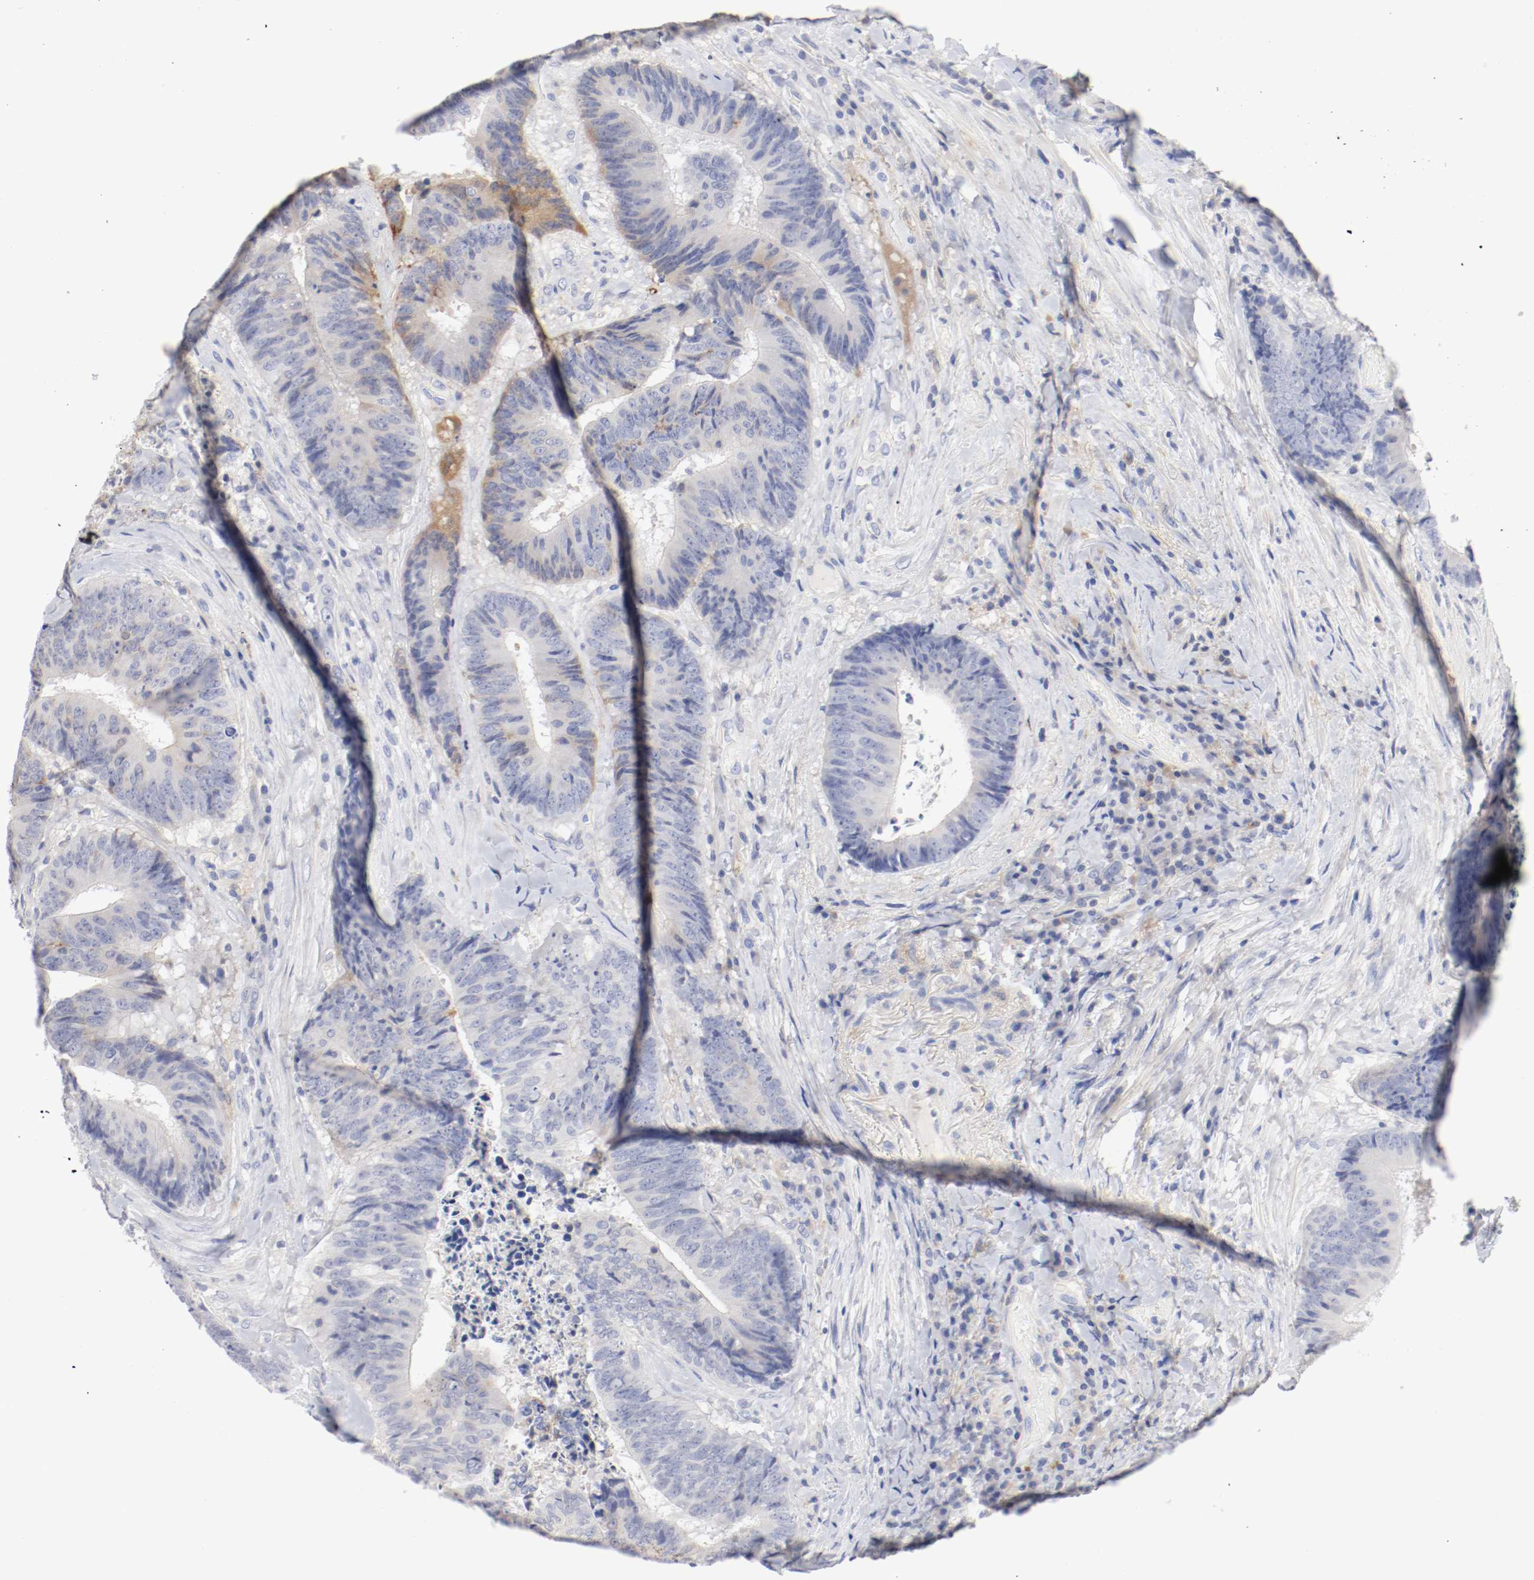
{"staining": {"intensity": "moderate", "quantity": "<25%", "location": "cytoplasmic/membranous"}, "tissue": "colorectal cancer", "cell_type": "Tumor cells", "image_type": "cancer", "snomed": [{"axis": "morphology", "description": "Adenocarcinoma, NOS"}, {"axis": "topography", "description": "Rectum"}], "caption": "High-magnification brightfield microscopy of colorectal cancer stained with DAB (brown) and counterstained with hematoxylin (blue). tumor cells exhibit moderate cytoplasmic/membranous positivity is present in about<25% of cells.", "gene": "FGFBP1", "patient": {"sex": "male", "age": 72}}